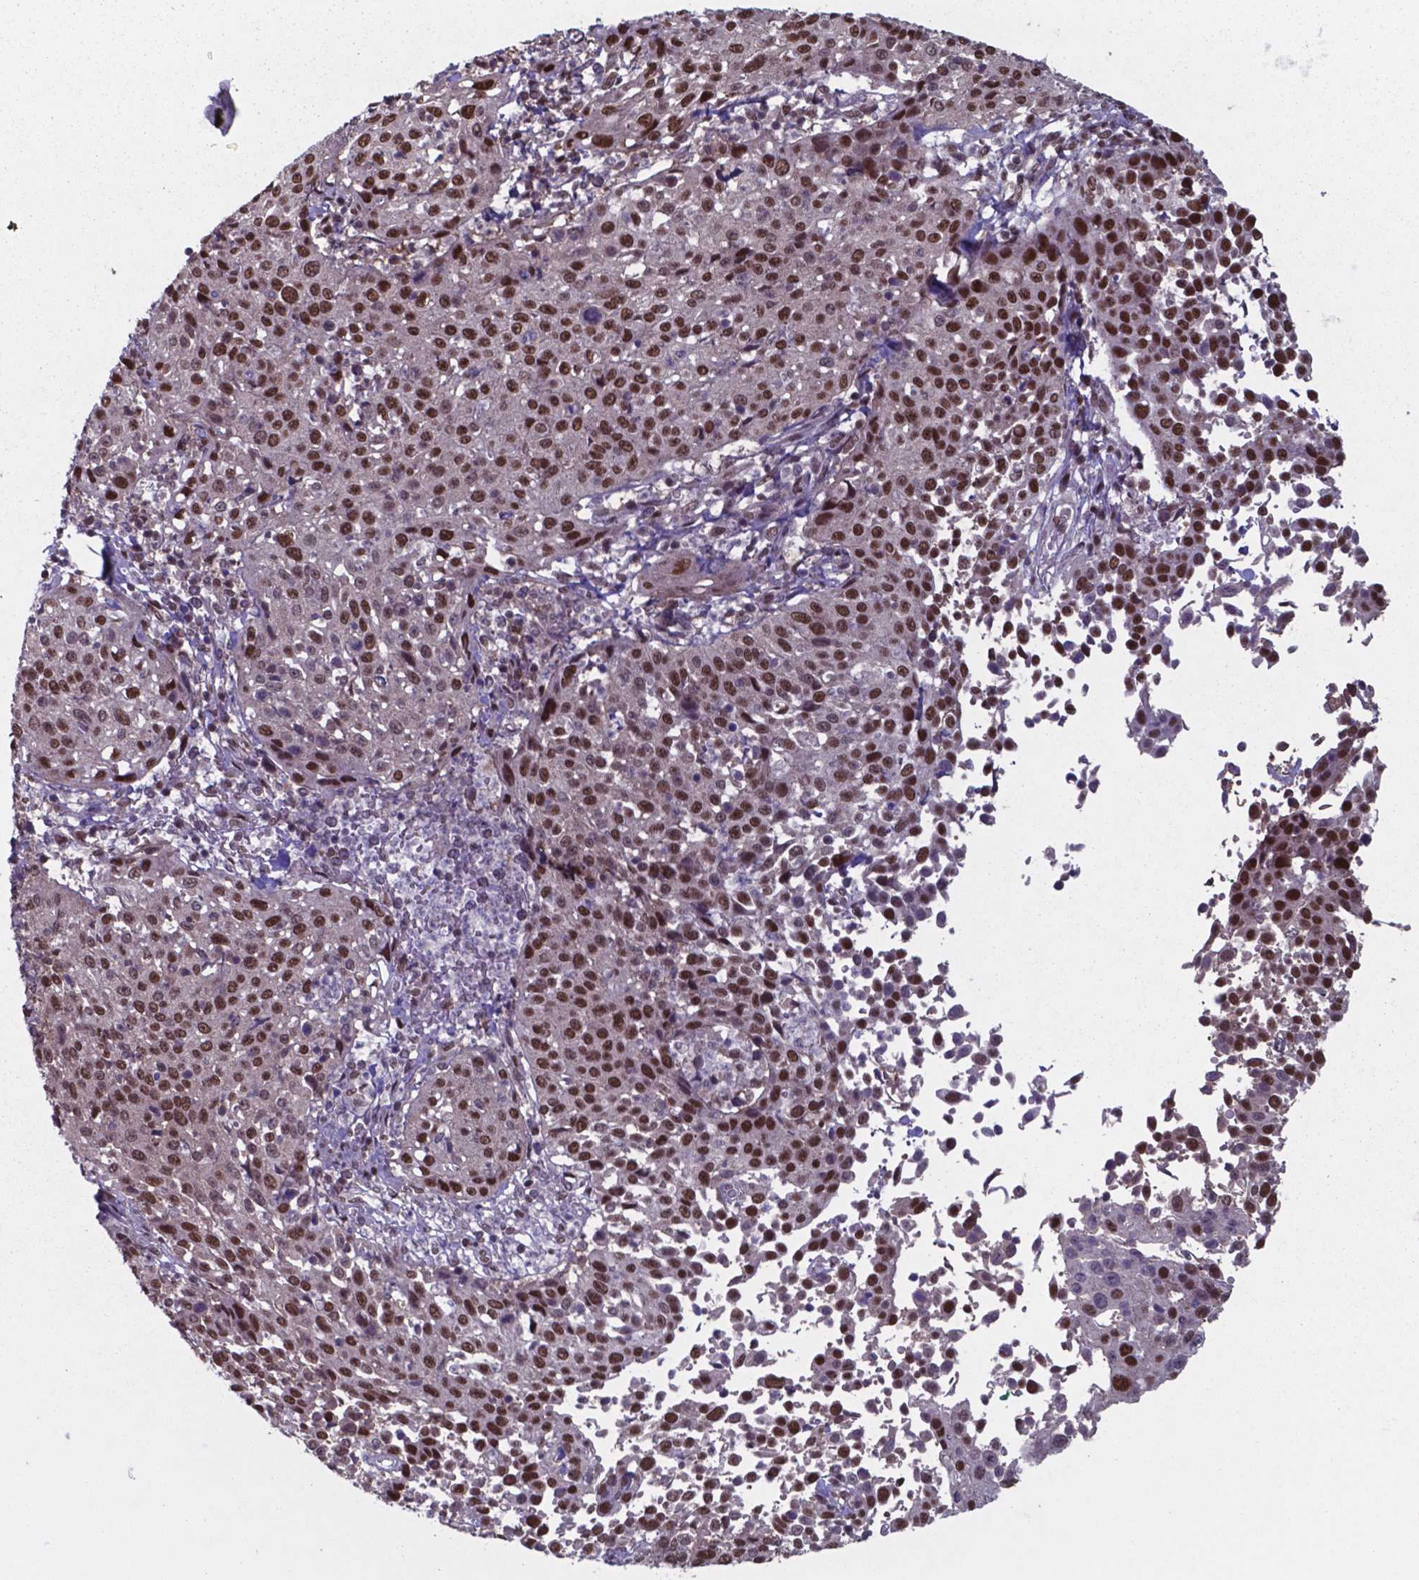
{"staining": {"intensity": "strong", "quantity": ">75%", "location": "nuclear"}, "tissue": "cervical cancer", "cell_type": "Tumor cells", "image_type": "cancer", "snomed": [{"axis": "morphology", "description": "Squamous cell carcinoma, NOS"}, {"axis": "topography", "description": "Cervix"}], "caption": "Brown immunohistochemical staining in cervical squamous cell carcinoma demonstrates strong nuclear staining in about >75% of tumor cells.", "gene": "UBA1", "patient": {"sex": "female", "age": 26}}